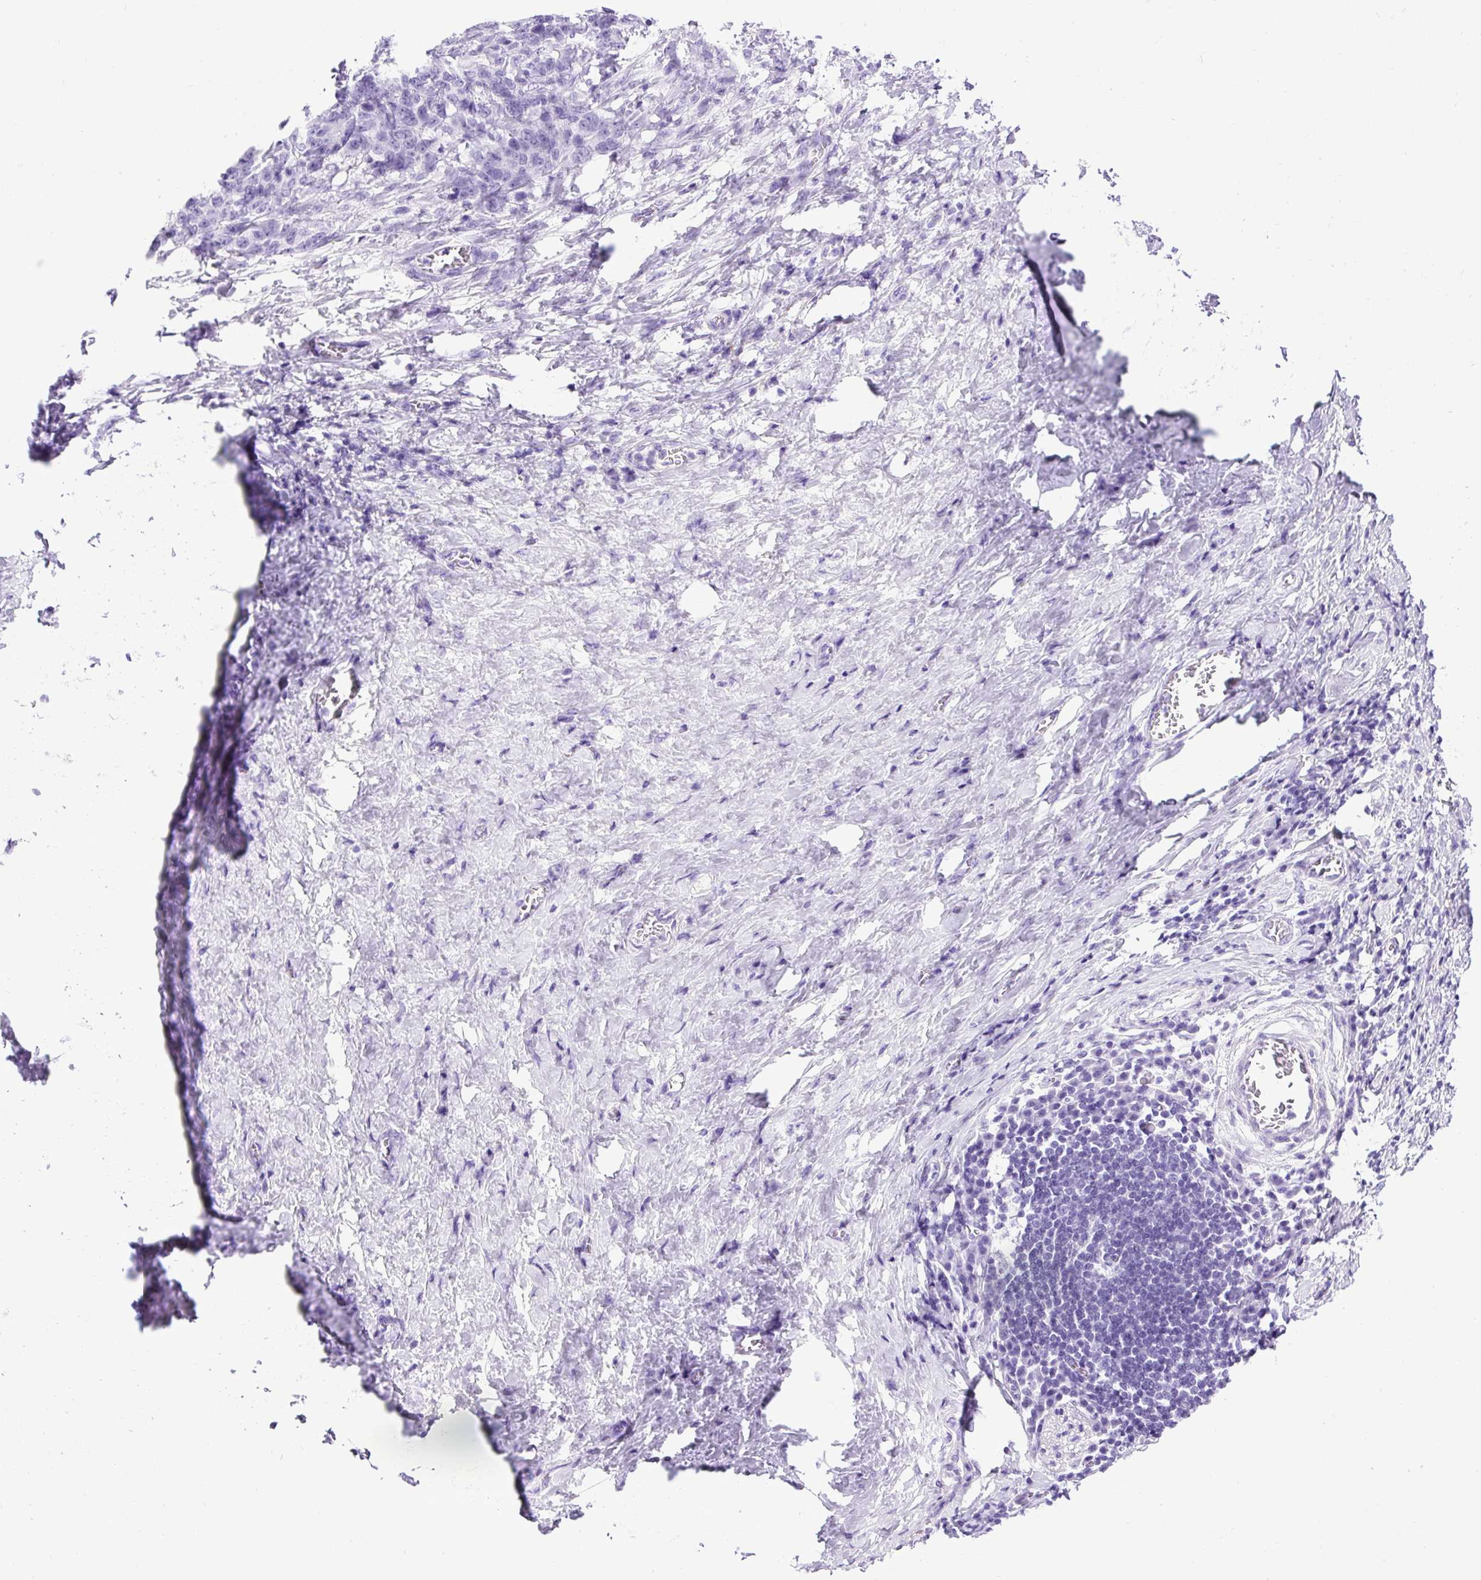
{"staining": {"intensity": "negative", "quantity": "none", "location": "none"}, "tissue": "stomach cancer", "cell_type": "Tumor cells", "image_type": "cancer", "snomed": [{"axis": "morphology", "description": "Normal tissue, NOS"}, {"axis": "morphology", "description": "Adenocarcinoma, NOS"}, {"axis": "topography", "description": "Stomach"}], "caption": "Stomach cancer (adenocarcinoma) was stained to show a protein in brown. There is no significant positivity in tumor cells. (Stains: DAB (3,3'-diaminobenzidine) immunohistochemistry (IHC) with hematoxylin counter stain, Microscopy: brightfield microscopy at high magnification).", "gene": "CEL", "patient": {"sex": "female", "age": 64}}